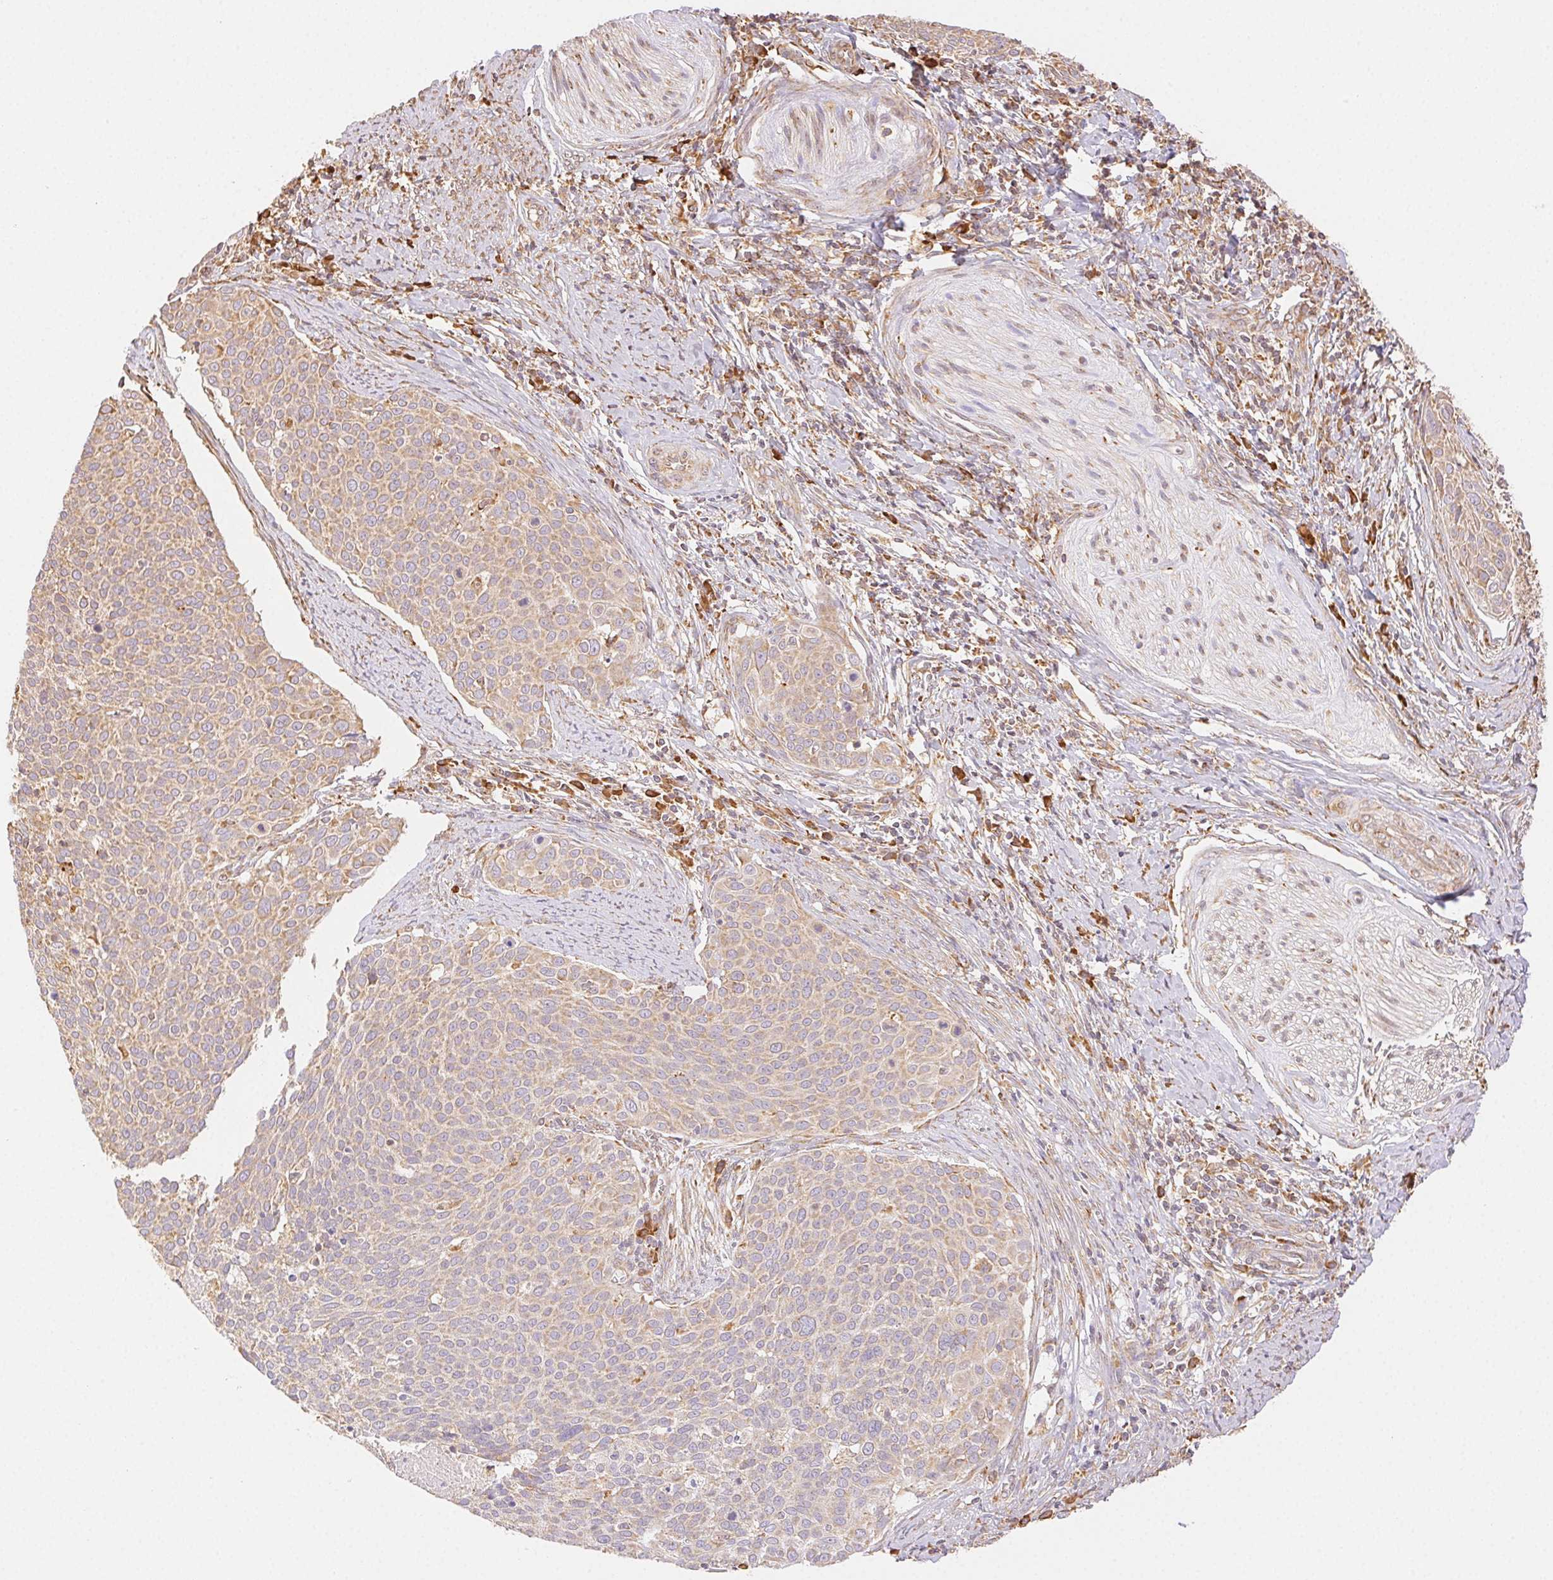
{"staining": {"intensity": "weak", "quantity": ">75%", "location": "cytoplasmic/membranous"}, "tissue": "cervical cancer", "cell_type": "Tumor cells", "image_type": "cancer", "snomed": [{"axis": "morphology", "description": "Squamous cell carcinoma, NOS"}, {"axis": "topography", "description": "Cervix"}], "caption": "This photomicrograph demonstrates squamous cell carcinoma (cervical) stained with immunohistochemistry to label a protein in brown. The cytoplasmic/membranous of tumor cells show weak positivity for the protein. Nuclei are counter-stained blue.", "gene": "ENTREP1", "patient": {"sex": "female", "age": 39}}